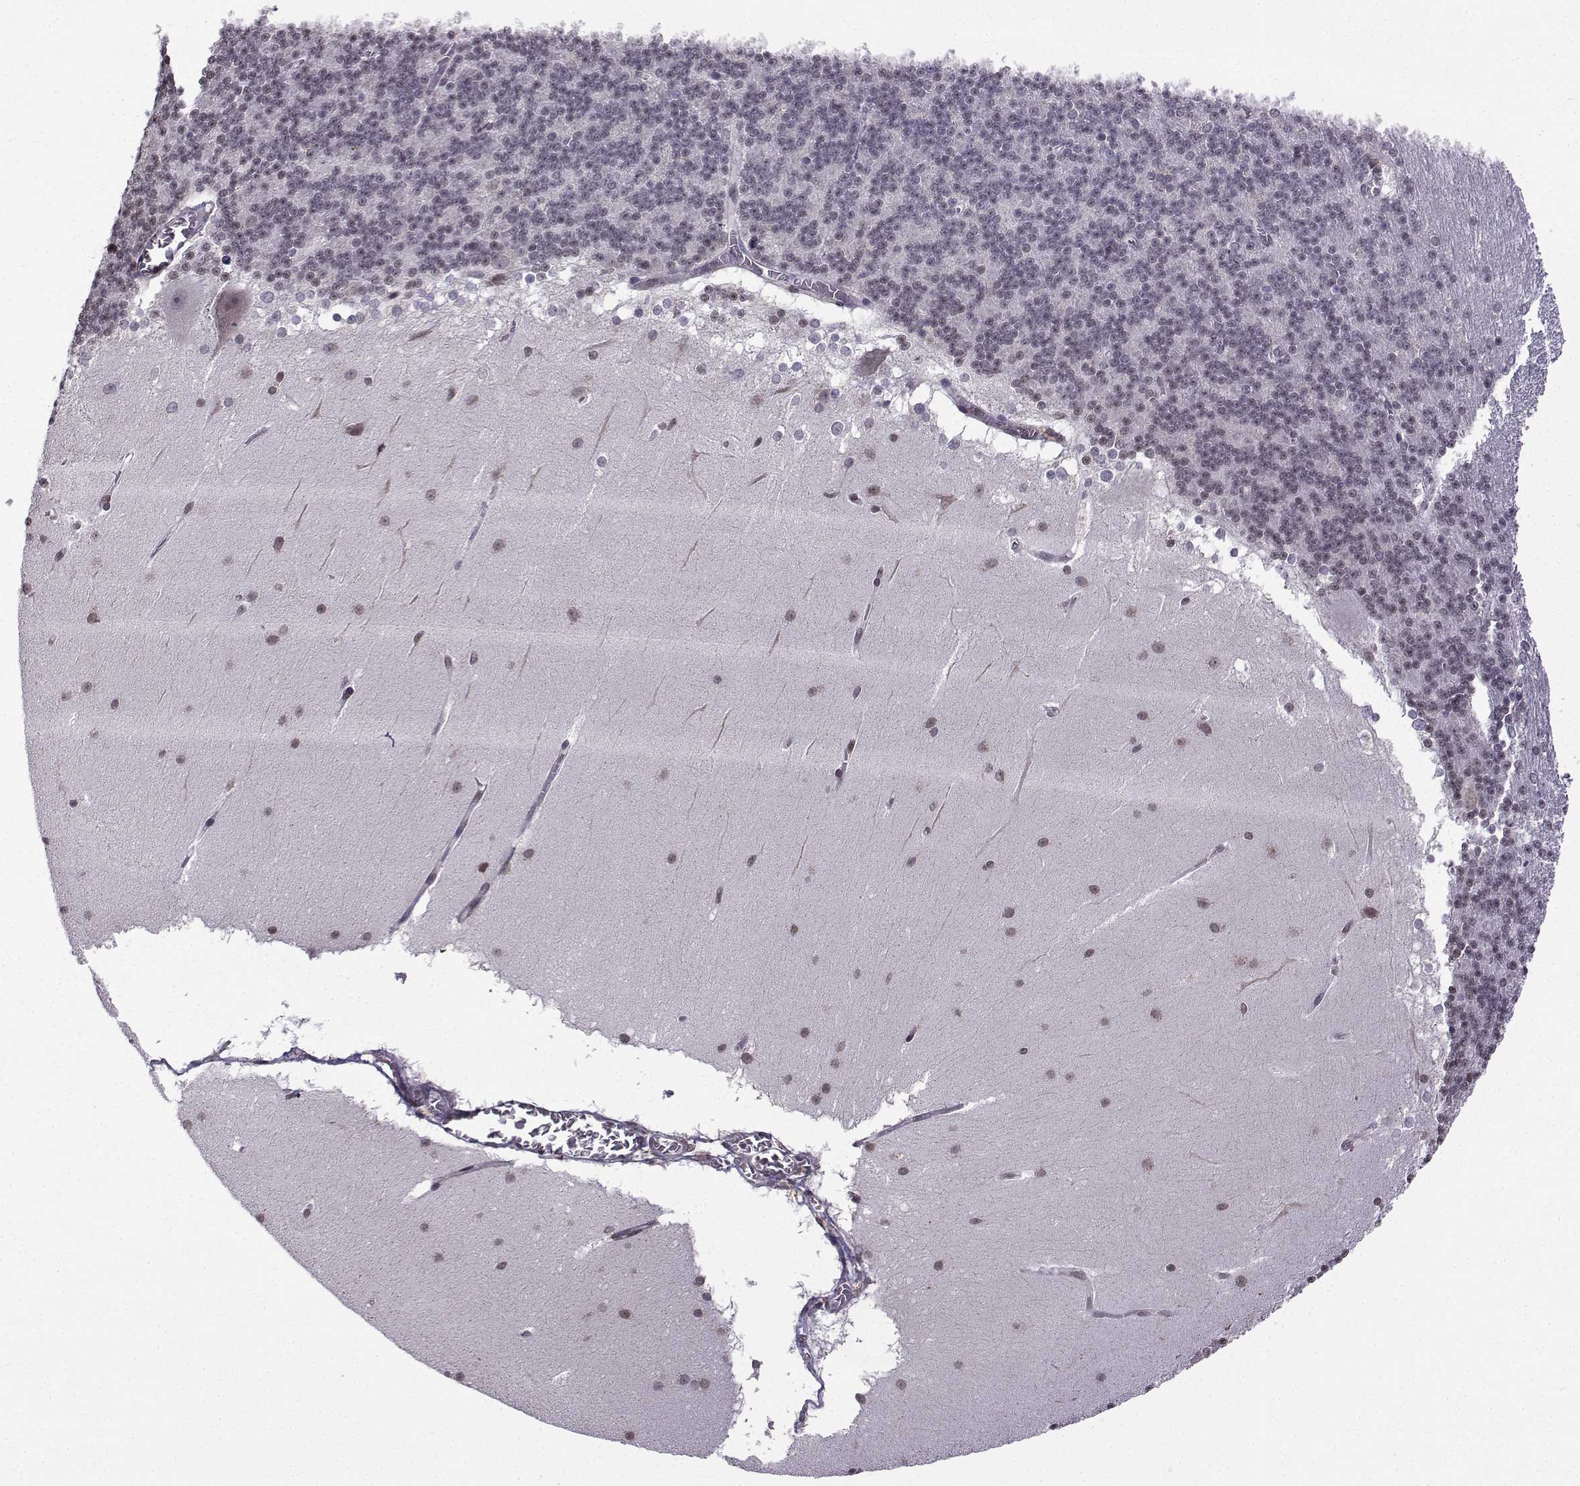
{"staining": {"intensity": "negative", "quantity": "none", "location": "none"}, "tissue": "cerebellum", "cell_type": "Cells in granular layer", "image_type": "normal", "snomed": [{"axis": "morphology", "description": "Normal tissue, NOS"}, {"axis": "topography", "description": "Cerebellum"}], "caption": "A histopathology image of human cerebellum is negative for staining in cells in granular layer. The staining was performed using DAB to visualize the protein expression in brown, while the nuclei were stained in blue with hematoxylin (Magnification: 20x).", "gene": "EZH1", "patient": {"sex": "female", "age": 19}}